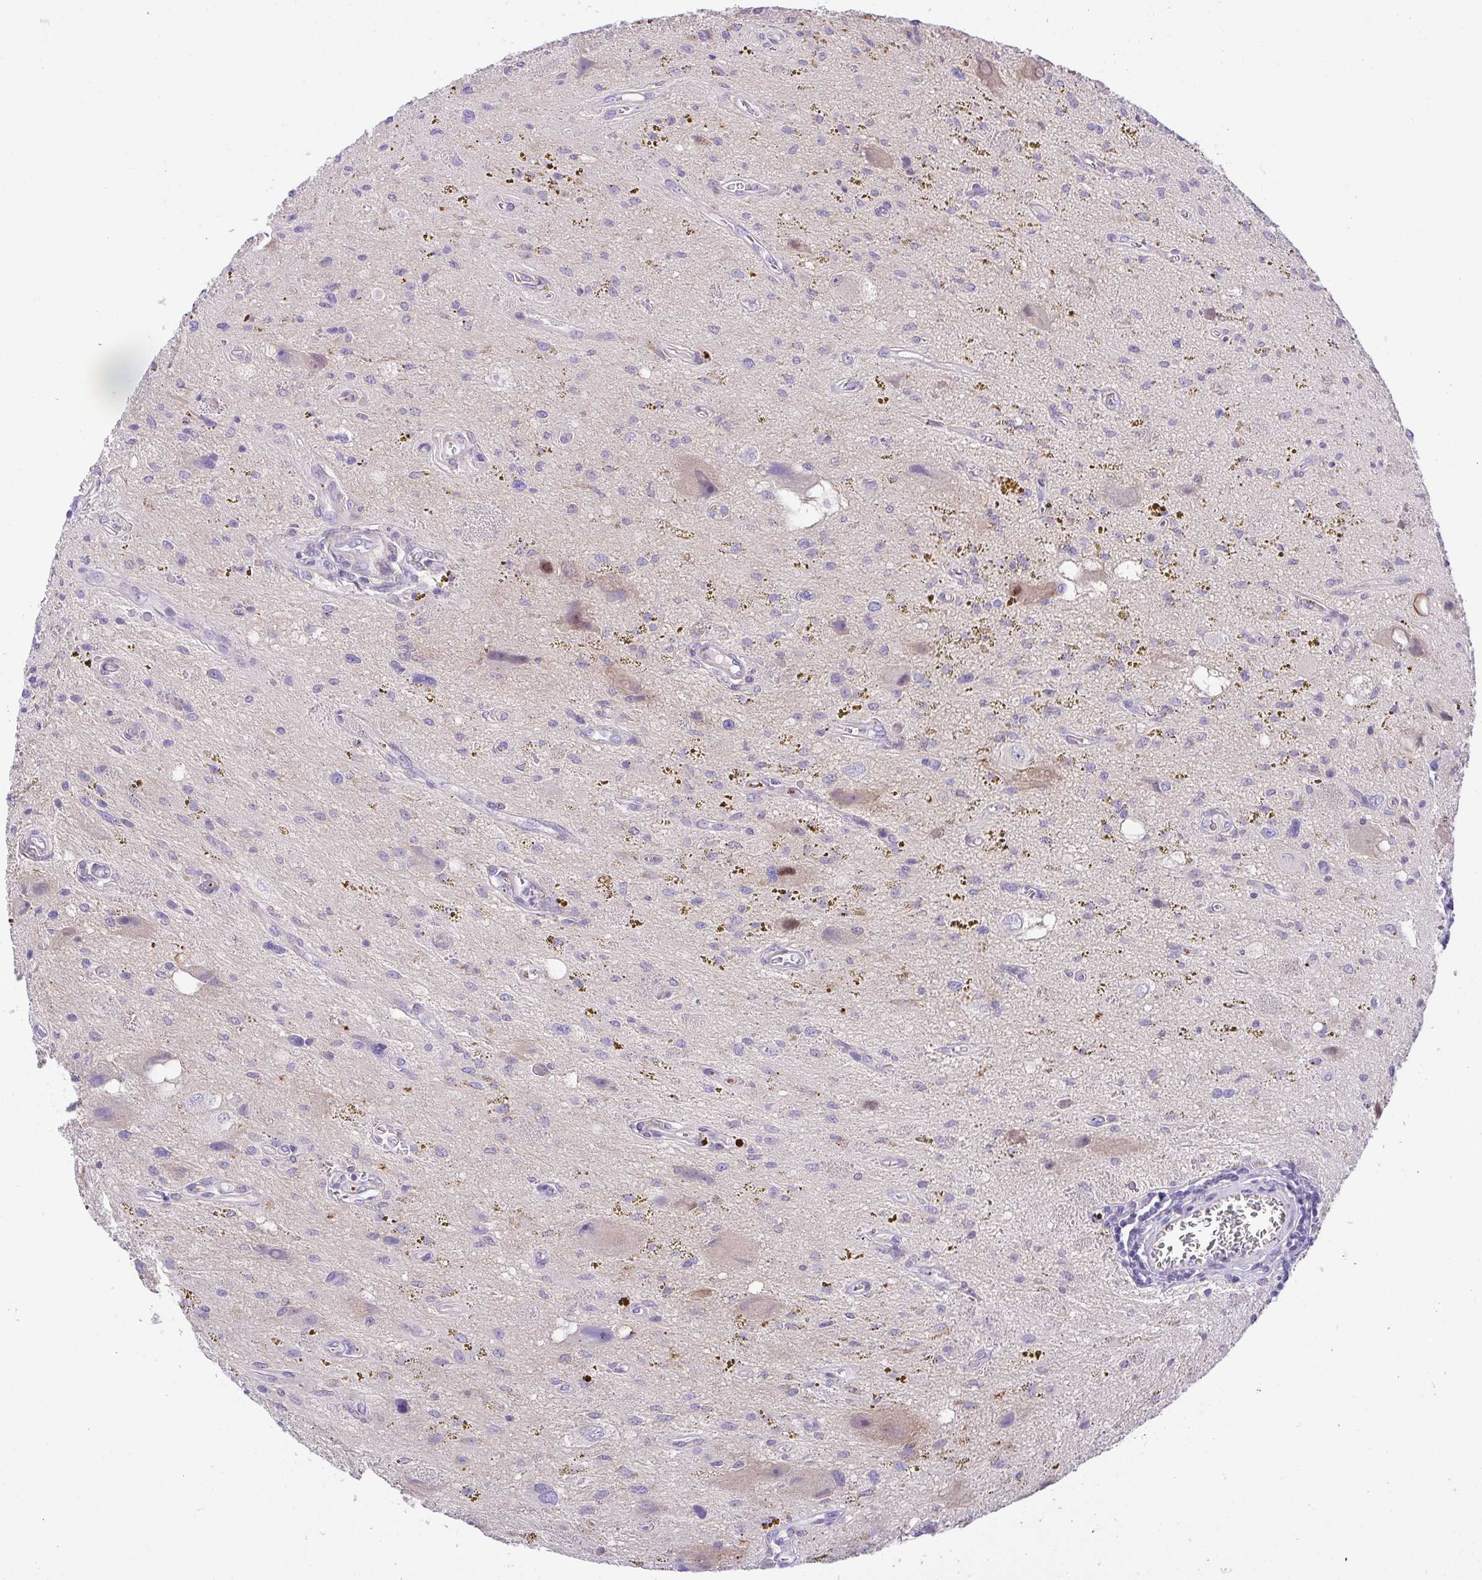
{"staining": {"intensity": "negative", "quantity": "none", "location": "none"}, "tissue": "glioma", "cell_type": "Tumor cells", "image_type": "cancer", "snomed": [{"axis": "morphology", "description": "Glioma, malignant, Low grade"}, {"axis": "topography", "description": "Cerebellum"}], "caption": "Tumor cells are negative for brown protein staining in glioma.", "gene": "PRR14L", "patient": {"sex": "female", "age": 14}}